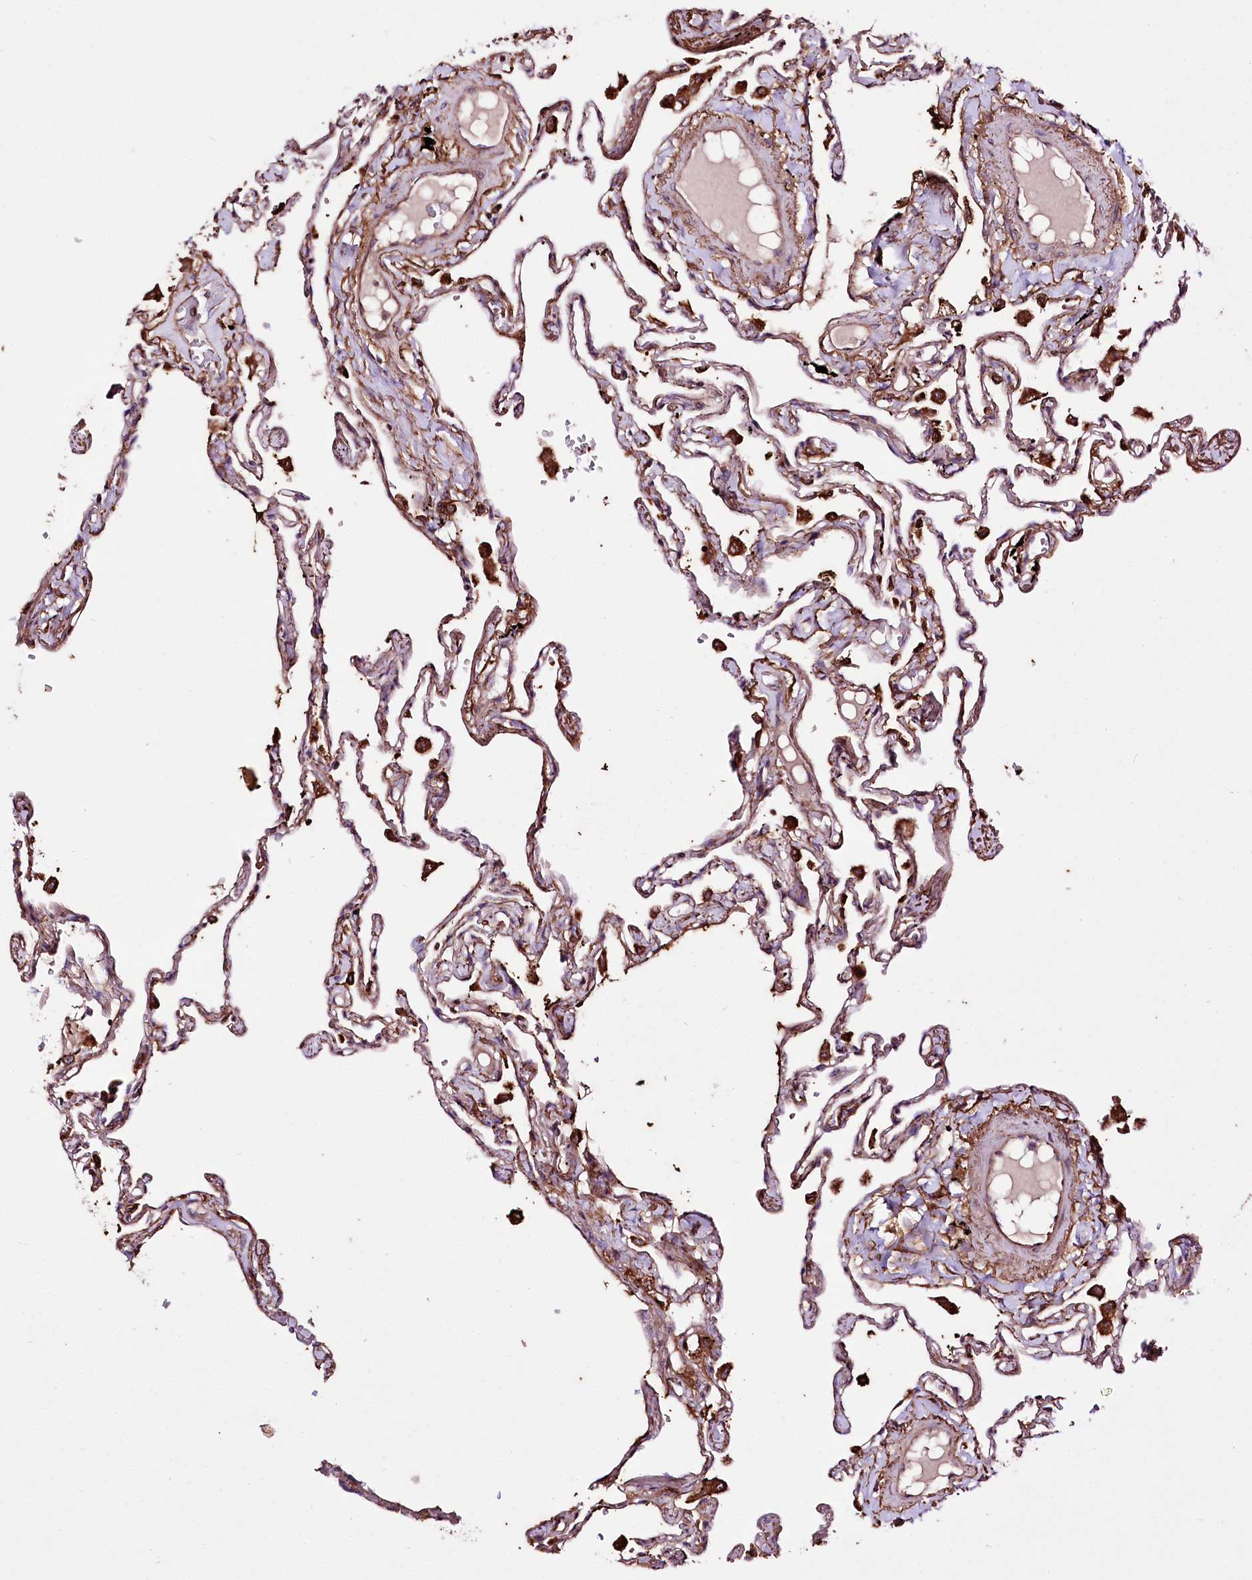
{"staining": {"intensity": "moderate", "quantity": ">75%", "location": "cytoplasmic/membranous"}, "tissue": "lung", "cell_type": "Alveolar cells", "image_type": "normal", "snomed": [{"axis": "morphology", "description": "Normal tissue, NOS"}, {"axis": "topography", "description": "Lung"}], "caption": "Protein expression analysis of unremarkable lung shows moderate cytoplasmic/membranous expression in approximately >75% of alveolar cells.", "gene": "WWC1", "patient": {"sex": "female", "age": 67}}